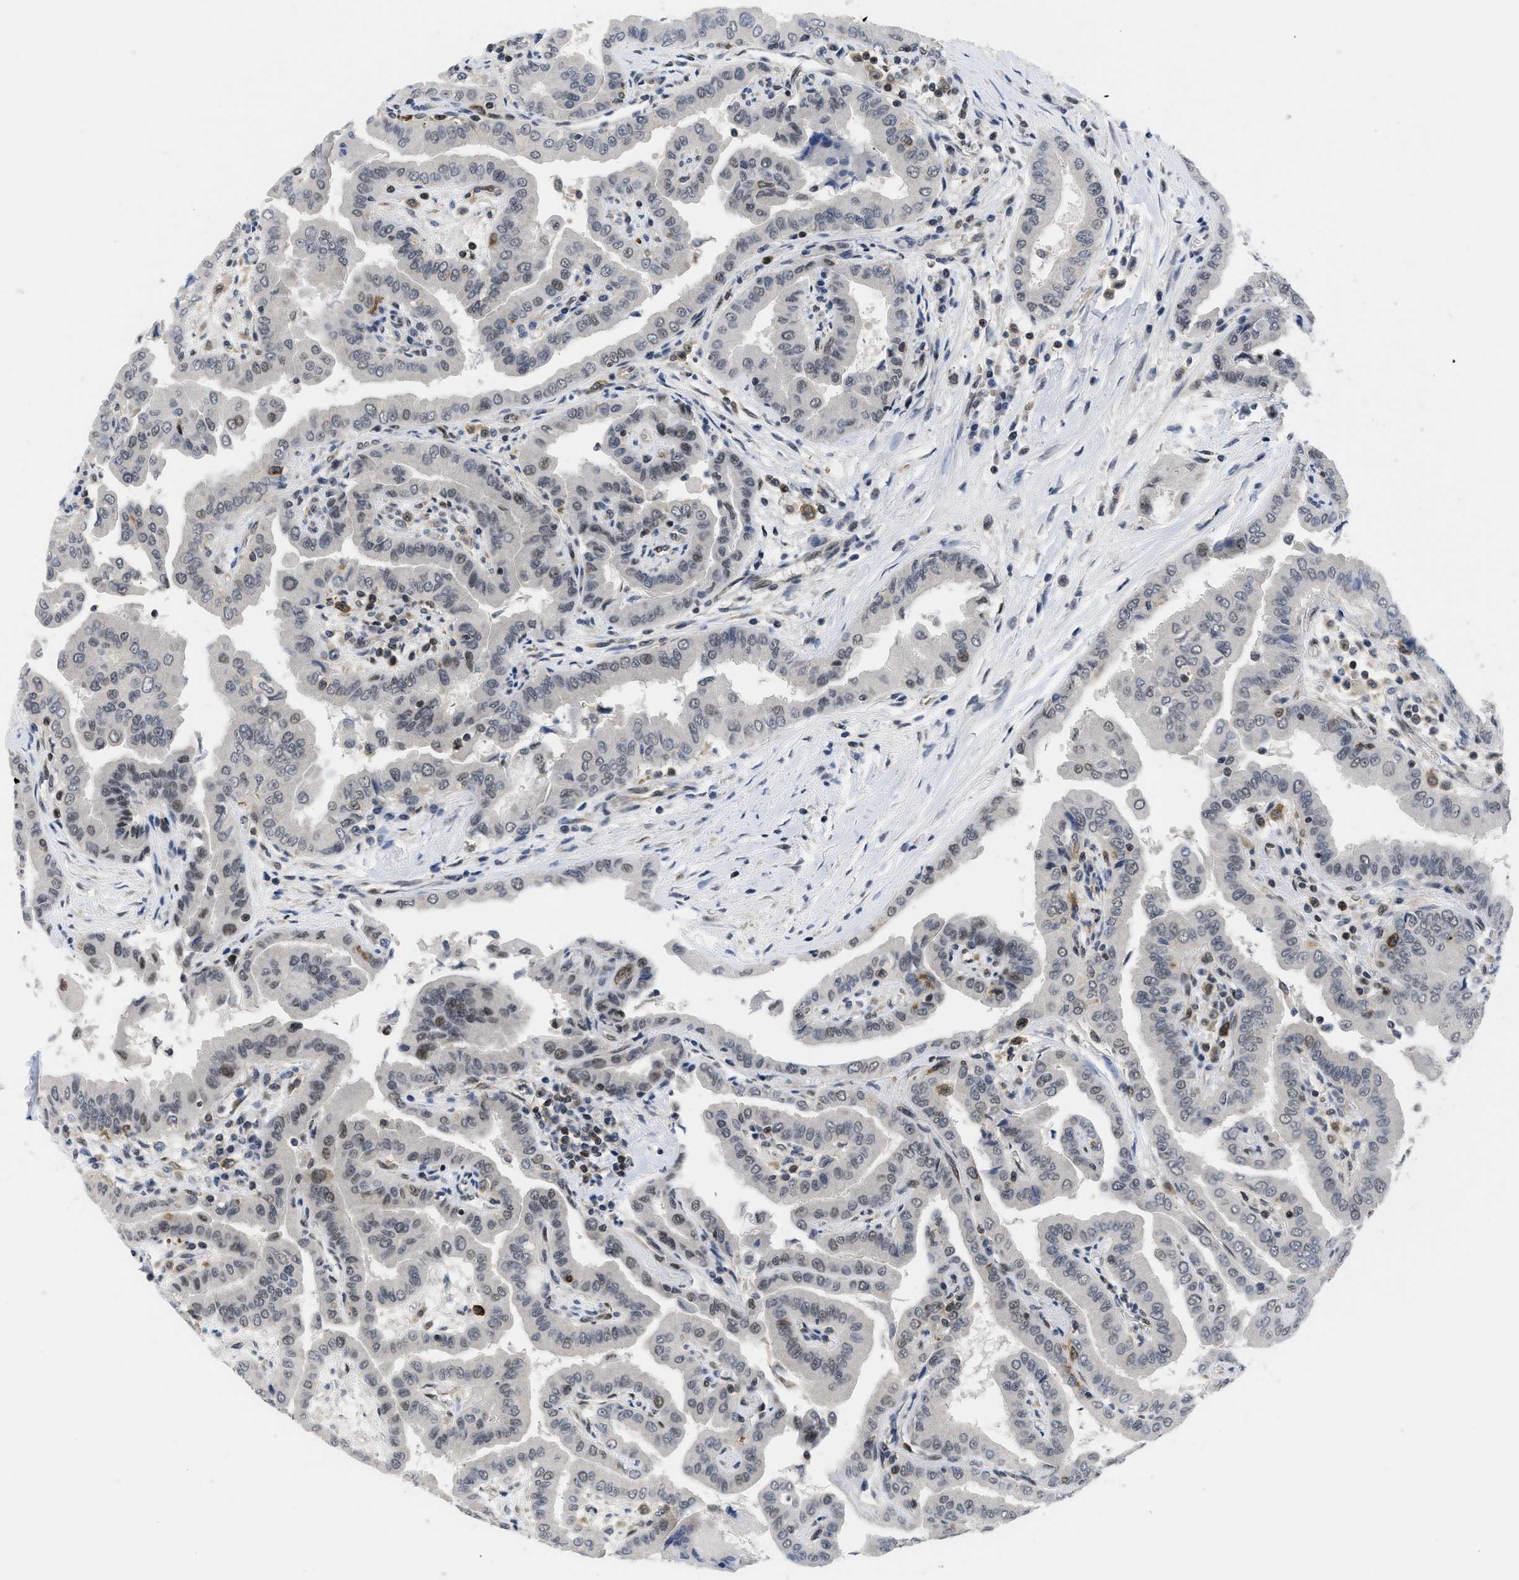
{"staining": {"intensity": "weak", "quantity": "<25%", "location": "nuclear"}, "tissue": "thyroid cancer", "cell_type": "Tumor cells", "image_type": "cancer", "snomed": [{"axis": "morphology", "description": "Papillary adenocarcinoma, NOS"}, {"axis": "topography", "description": "Thyroid gland"}], "caption": "Papillary adenocarcinoma (thyroid) stained for a protein using IHC reveals no staining tumor cells.", "gene": "HIF1A", "patient": {"sex": "male", "age": 33}}